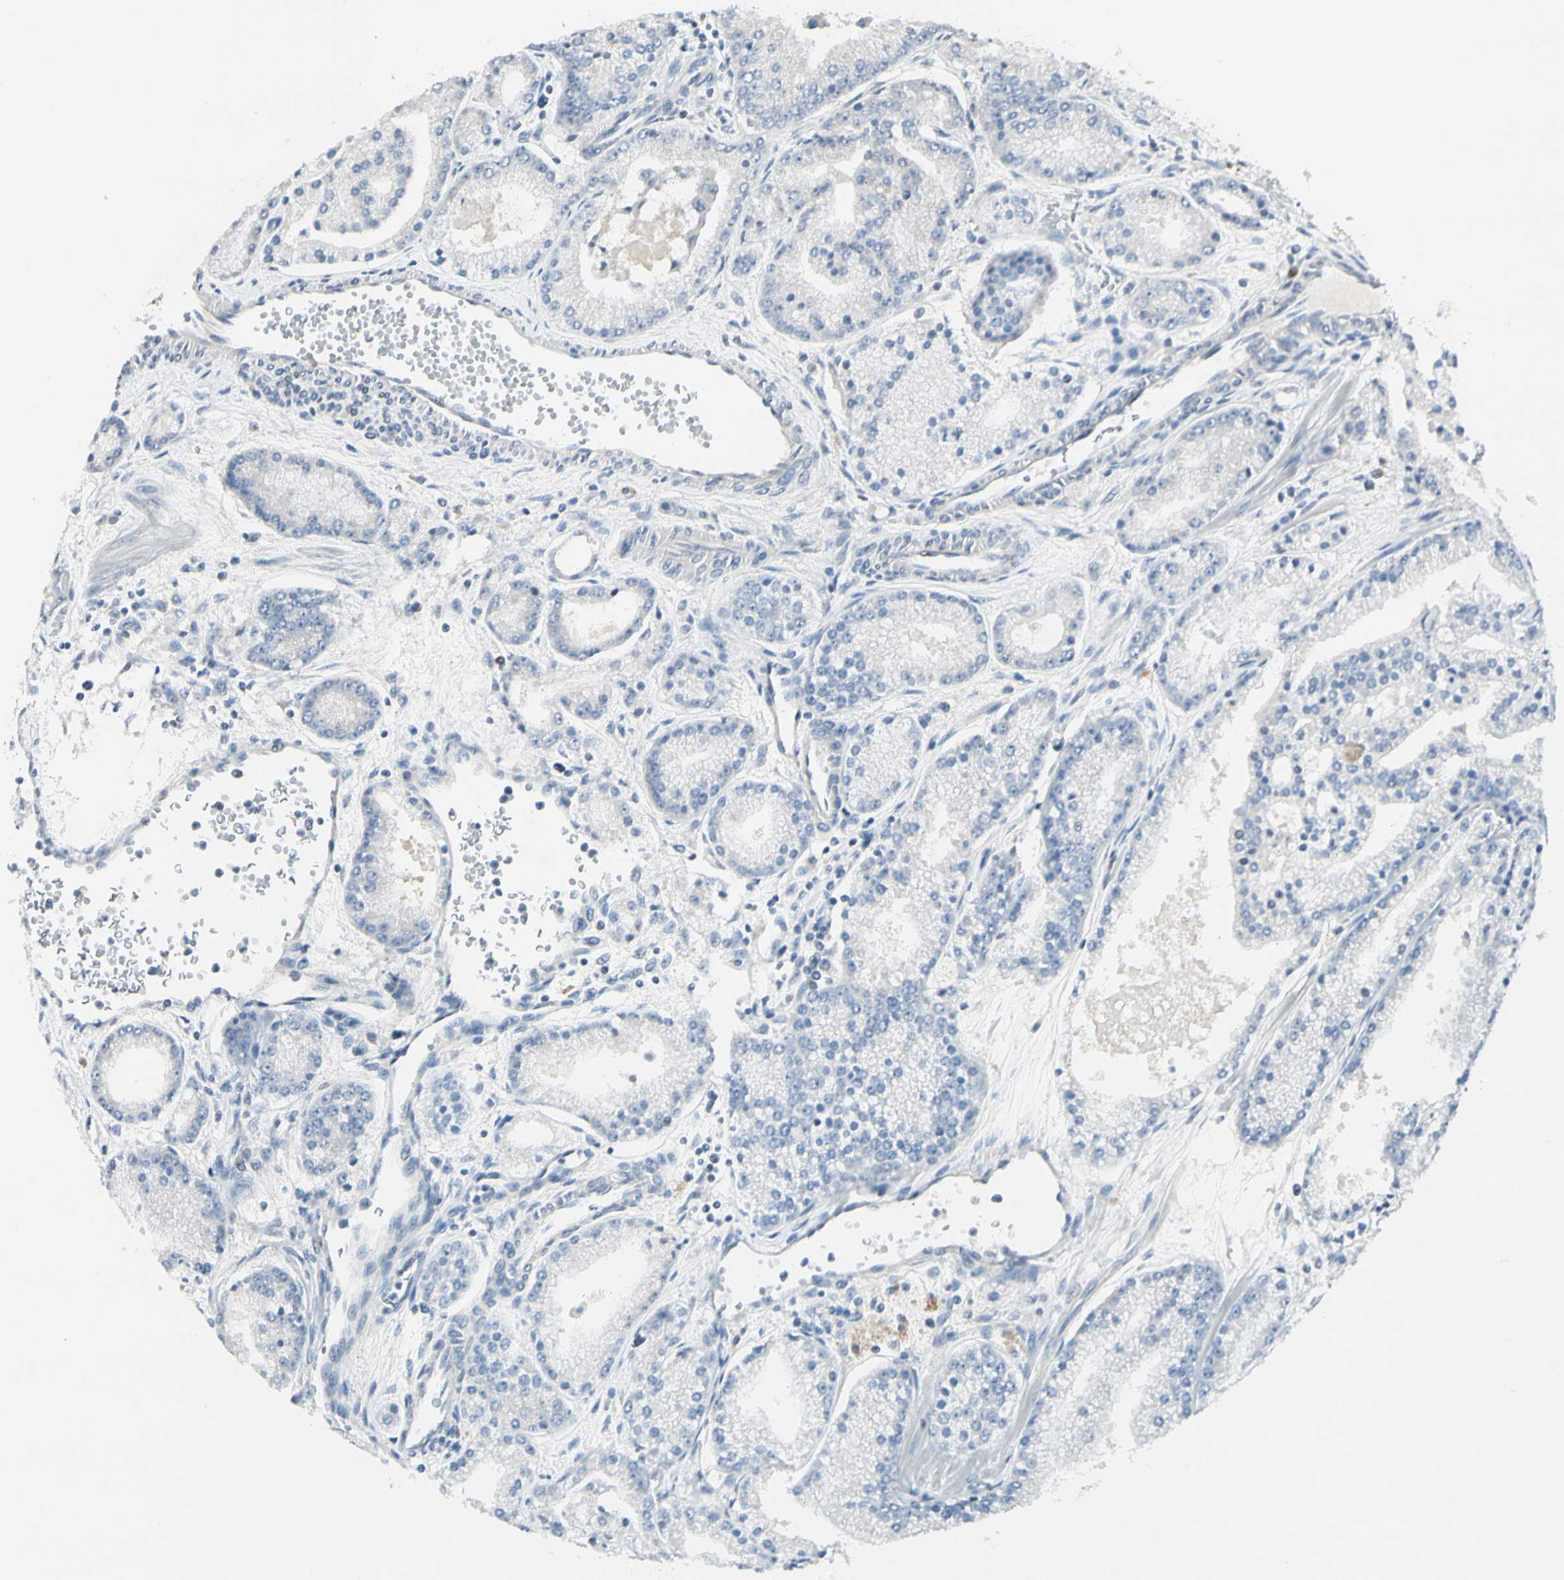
{"staining": {"intensity": "negative", "quantity": "none", "location": "none"}, "tissue": "prostate cancer", "cell_type": "Tumor cells", "image_type": "cancer", "snomed": [{"axis": "morphology", "description": "Adenocarcinoma, High grade"}, {"axis": "topography", "description": "Prostate"}], "caption": "A high-resolution histopathology image shows immunohistochemistry (IHC) staining of adenocarcinoma (high-grade) (prostate), which demonstrates no significant staining in tumor cells.", "gene": "PRSS21", "patient": {"sex": "male", "age": 61}}